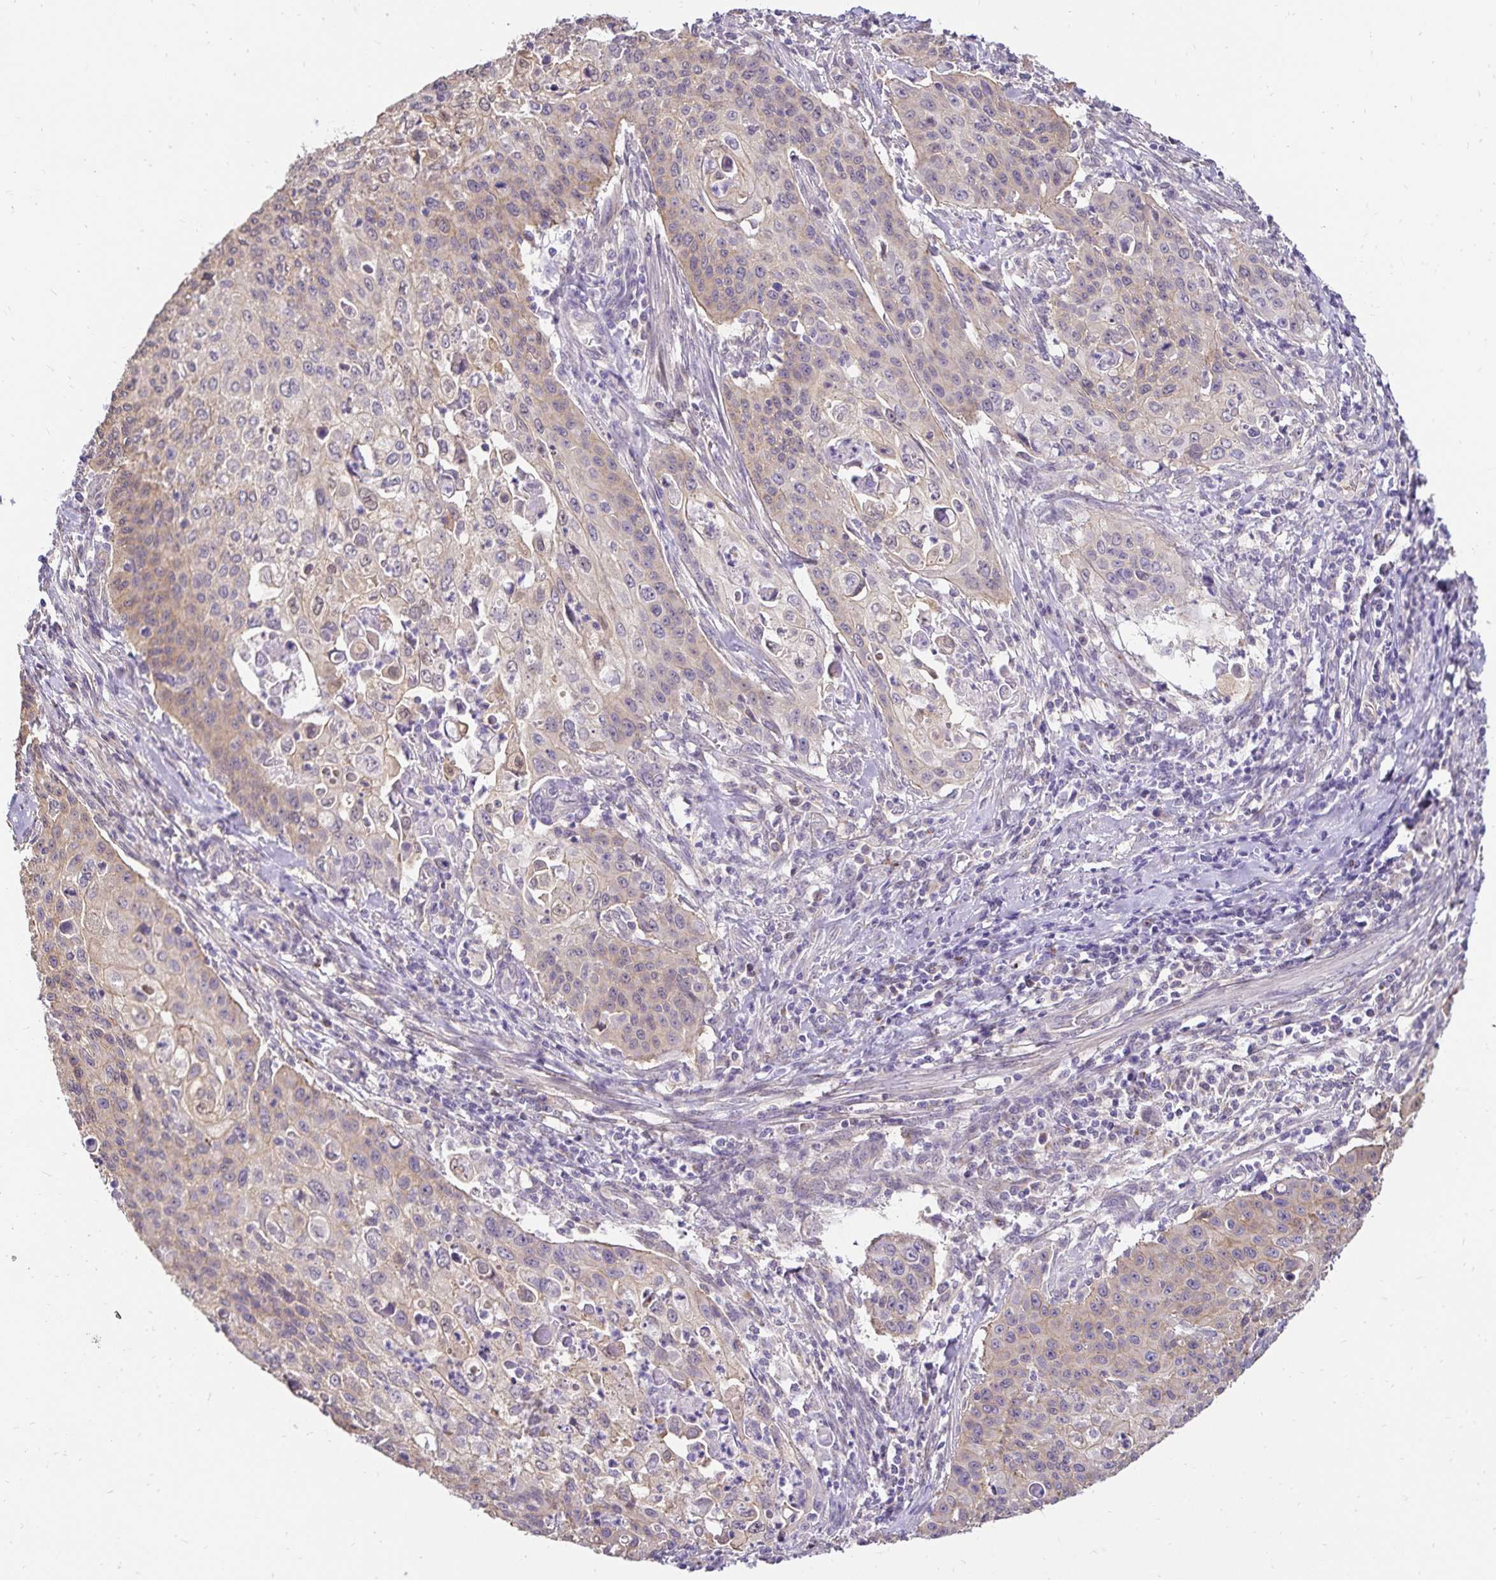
{"staining": {"intensity": "negative", "quantity": "none", "location": "none"}, "tissue": "cervical cancer", "cell_type": "Tumor cells", "image_type": "cancer", "snomed": [{"axis": "morphology", "description": "Squamous cell carcinoma, NOS"}, {"axis": "topography", "description": "Cervix"}], "caption": "This image is of cervical cancer stained with immunohistochemistry (IHC) to label a protein in brown with the nuclei are counter-stained blue. There is no expression in tumor cells.", "gene": "SLC9A1", "patient": {"sex": "female", "age": 65}}